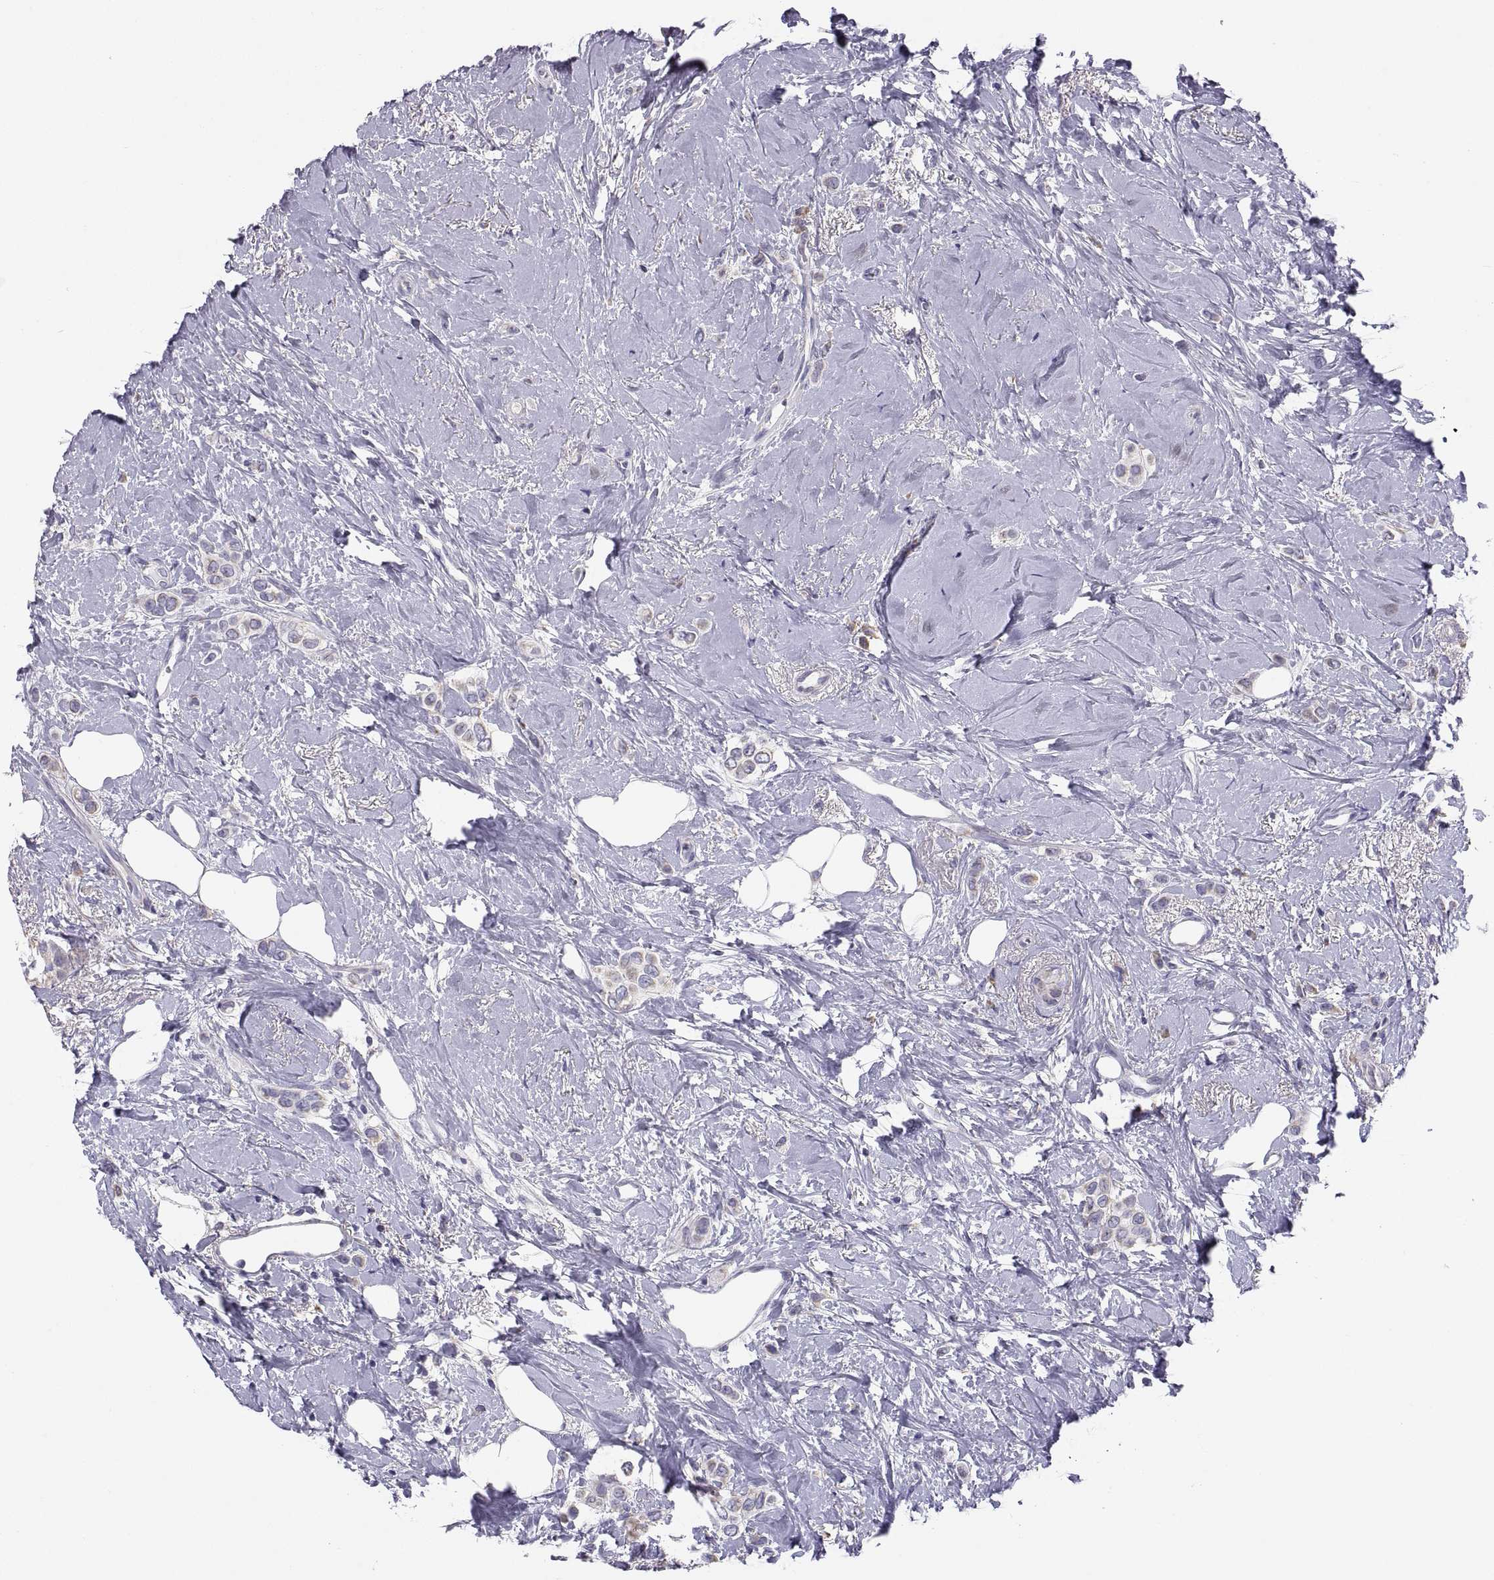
{"staining": {"intensity": "negative", "quantity": "none", "location": "none"}, "tissue": "breast cancer", "cell_type": "Tumor cells", "image_type": "cancer", "snomed": [{"axis": "morphology", "description": "Lobular carcinoma"}, {"axis": "topography", "description": "Breast"}], "caption": "There is no significant staining in tumor cells of breast cancer (lobular carcinoma). Brightfield microscopy of immunohistochemistry stained with DAB (brown) and hematoxylin (blue), captured at high magnification.", "gene": "TNNC1", "patient": {"sex": "female", "age": 66}}